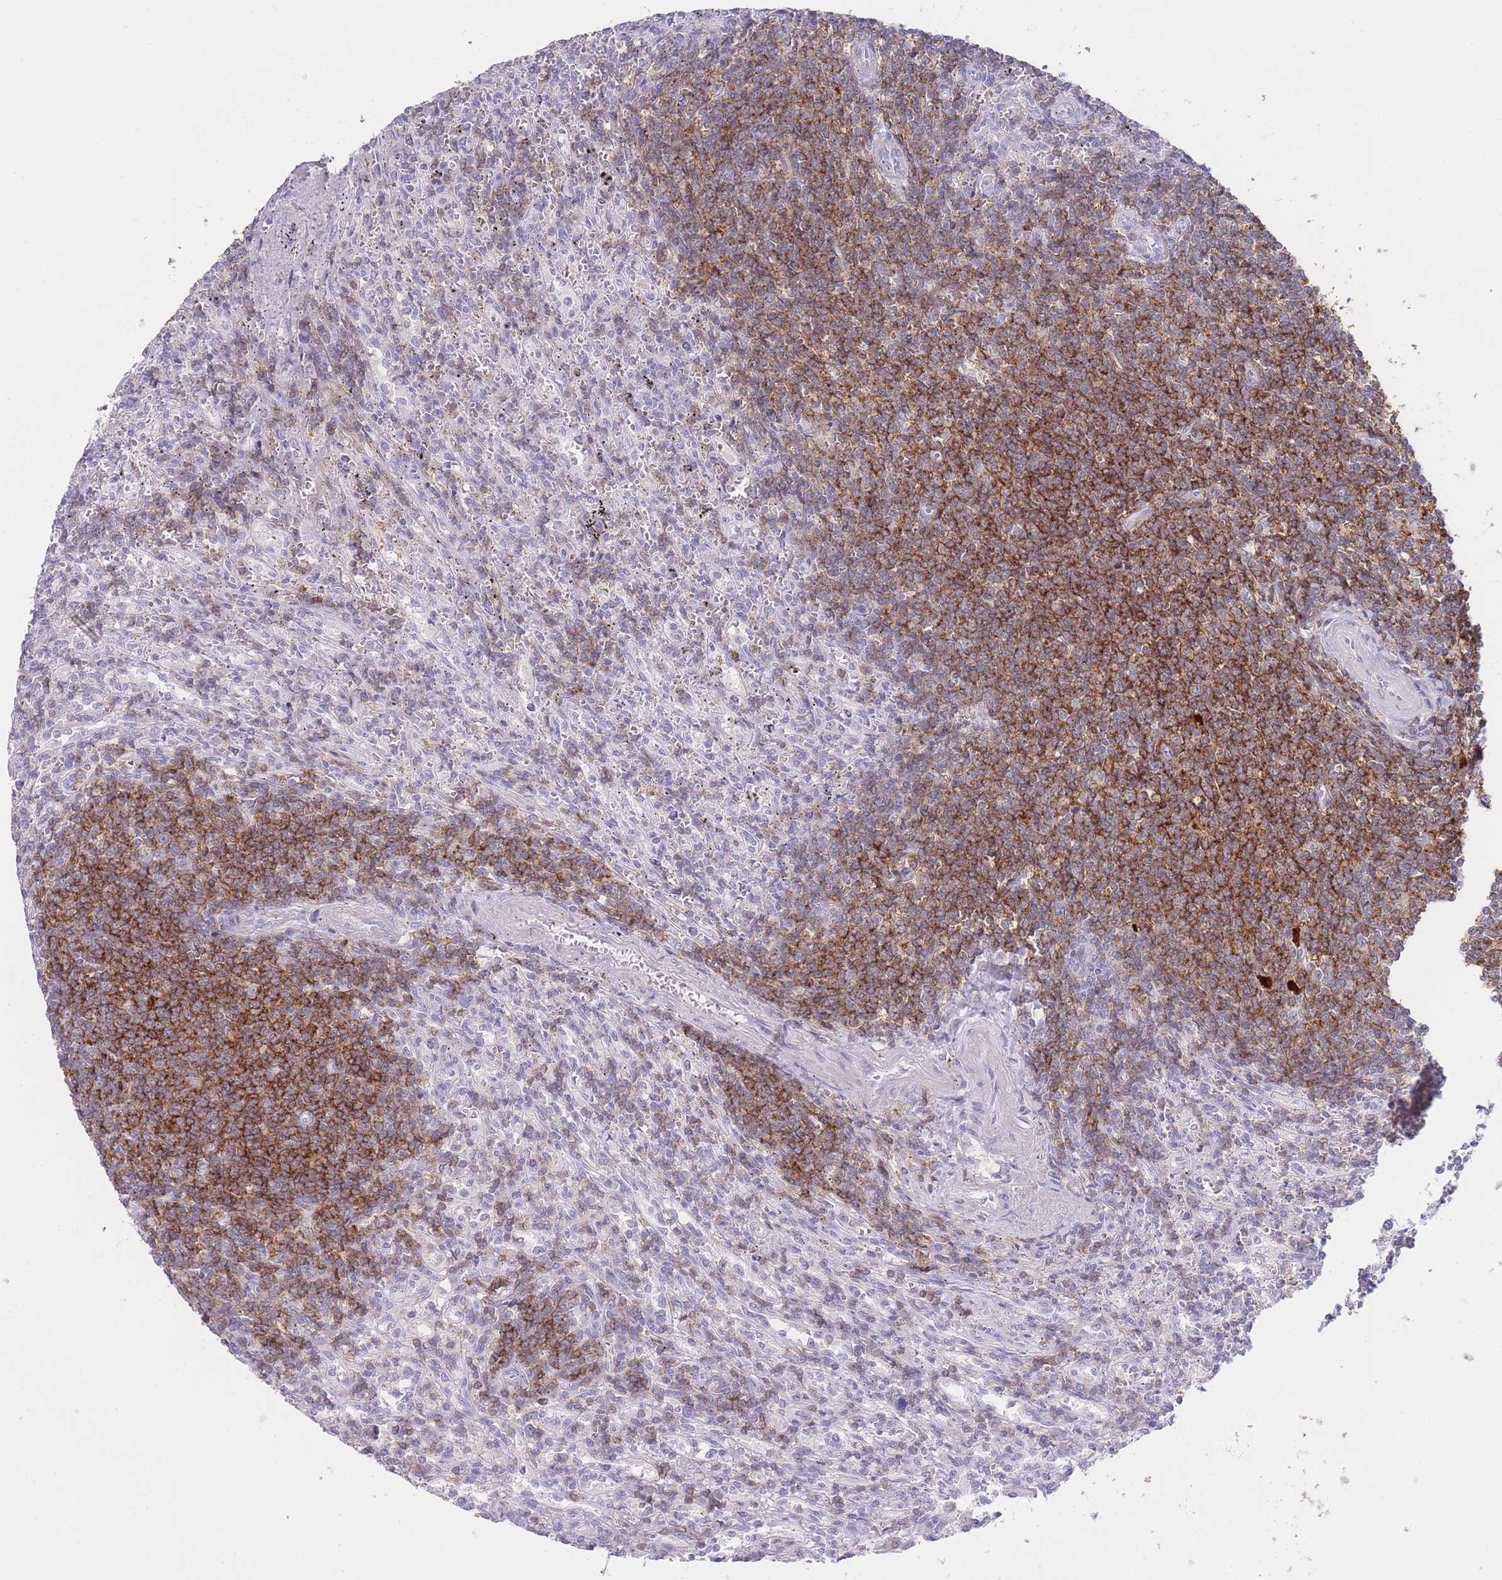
{"staining": {"intensity": "moderate", "quantity": "<25%", "location": "cytoplasmic/membranous"}, "tissue": "lymphoma", "cell_type": "Tumor cells", "image_type": "cancer", "snomed": [{"axis": "morphology", "description": "Malignant lymphoma, non-Hodgkin's type, Low grade"}, {"axis": "topography", "description": "Spleen"}], "caption": "A brown stain labels moderate cytoplasmic/membranous expression of a protein in human malignant lymphoma, non-Hodgkin's type (low-grade) tumor cells. (brown staining indicates protein expression, while blue staining denotes nuclei).", "gene": "CD37", "patient": {"sex": "male", "age": 76}}